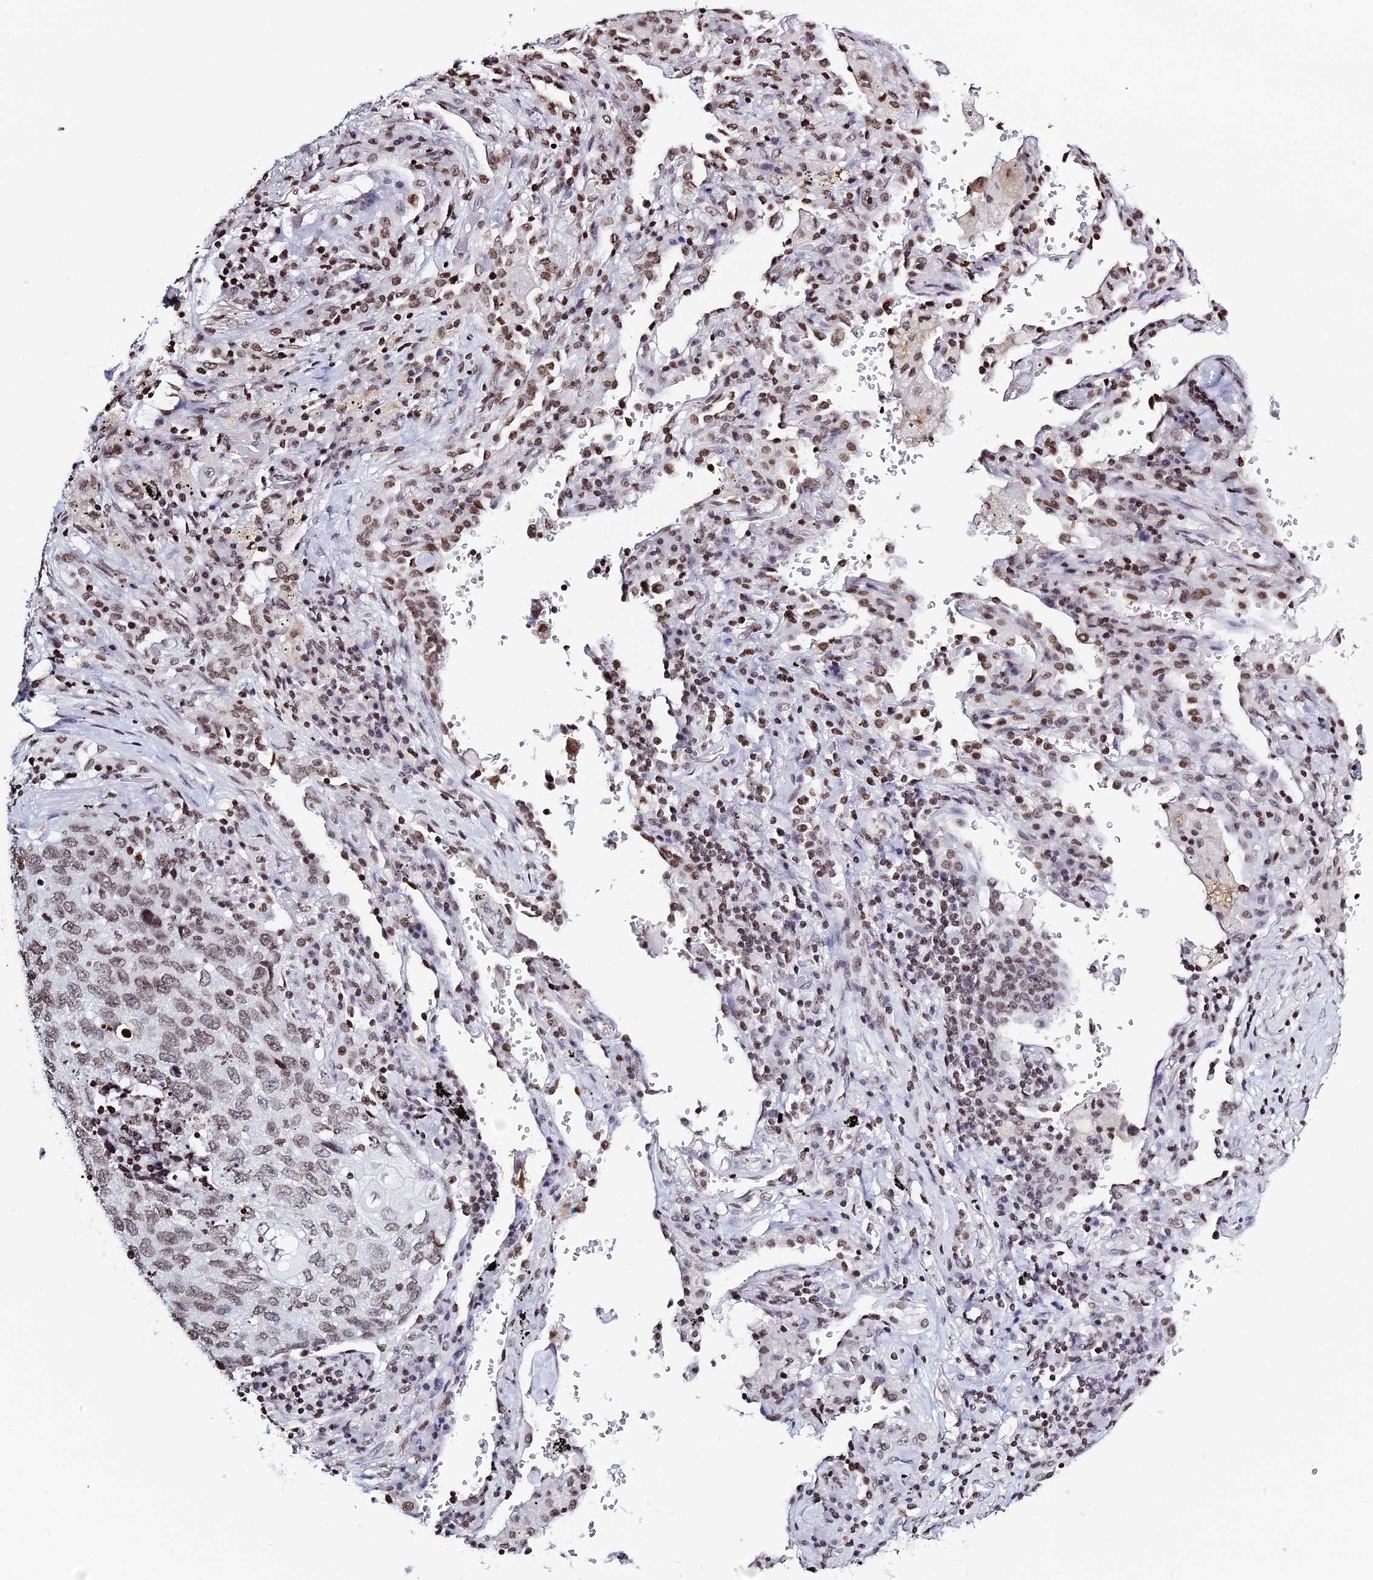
{"staining": {"intensity": "moderate", "quantity": ">75%", "location": "nuclear"}, "tissue": "lung cancer", "cell_type": "Tumor cells", "image_type": "cancer", "snomed": [{"axis": "morphology", "description": "Squamous cell carcinoma, NOS"}, {"axis": "topography", "description": "Lung"}], "caption": "DAB (3,3'-diaminobenzidine) immunohistochemical staining of human lung cancer (squamous cell carcinoma) shows moderate nuclear protein positivity in approximately >75% of tumor cells.", "gene": "MACROH2A2", "patient": {"sex": "female", "age": 63}}